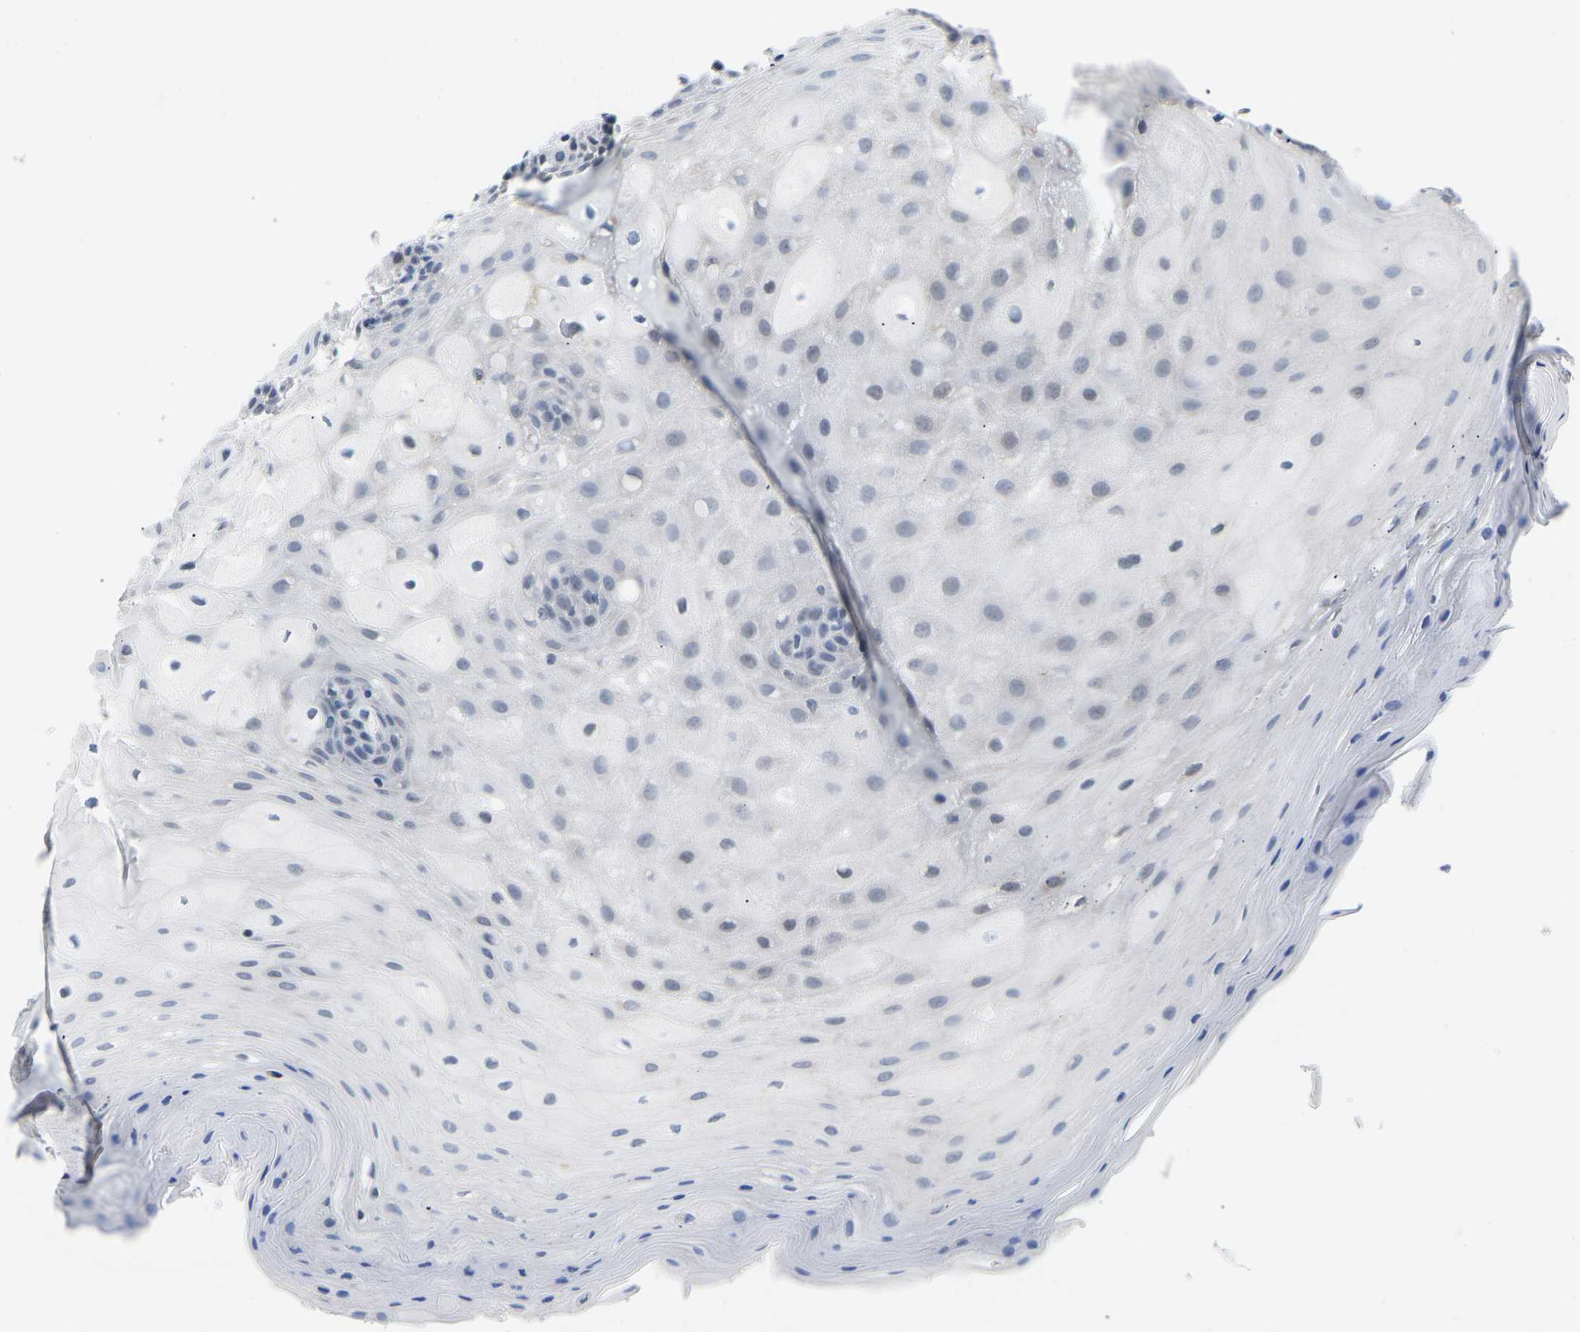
{"staining": {"intensity": "weak", "quantity": "<25%", "location": "nuclear"}, "tissue": "oral mucosa", "cell_type": "Squamous epithelial cells", "image_type": "normal", "snomed": [{"axis": "morphology", "description": "Normal tissue, NOS"}, {"axis": "morphology", "description": "Squamous cell carcinoma, NOS"}, {"axis": "topography", "description": "Oral tissue"}, {"axis": "topography", "description": "Head-Neck"}], "caption": "DAB immunohistochemical staining of benign oral mucosa displays no significant expression in squamous epithelial cells.", "gene": "VRK1", "patient": {"sex": "male", "age": 71}}